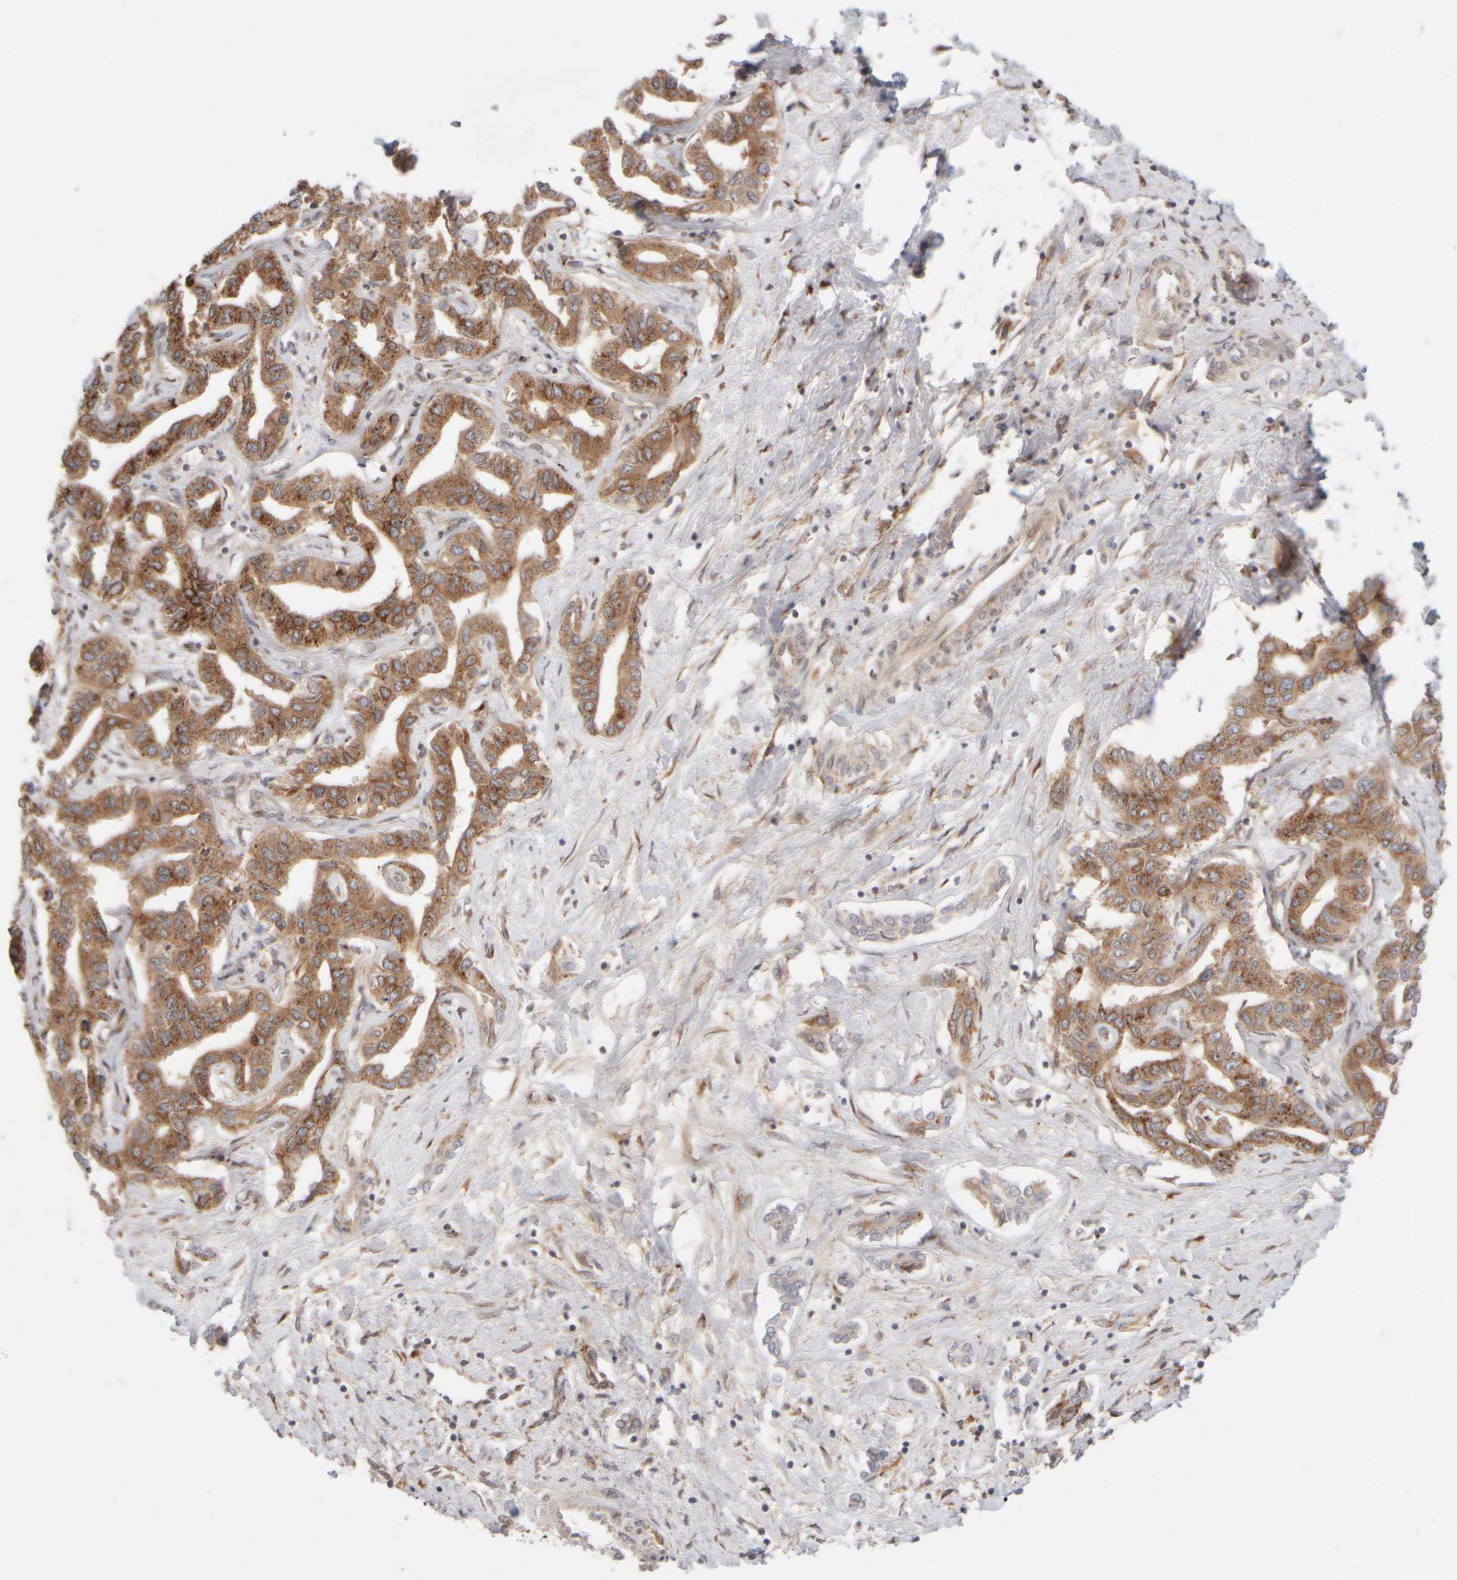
{"staining": {"intensity": "moderate", "quantity": ">75%", "location": "cytoplasmic/membranous"}, "tissue": "liver cancer", "cell_type": "Tumor cells", "image_type": "cancer", "snomed": [{"axis": "morphology", "description": "Cholangiocarcinoma"}, {"axis": "topography", "description": "Liver"}], "caption": "Protein staining shows moderate cytoplasmic/membranous expression in approximately >75% of tumor cells in cholangiocarcinoma (liver).", "gene": "GCN1", "patient": {"sex": "male", "age": 59}}